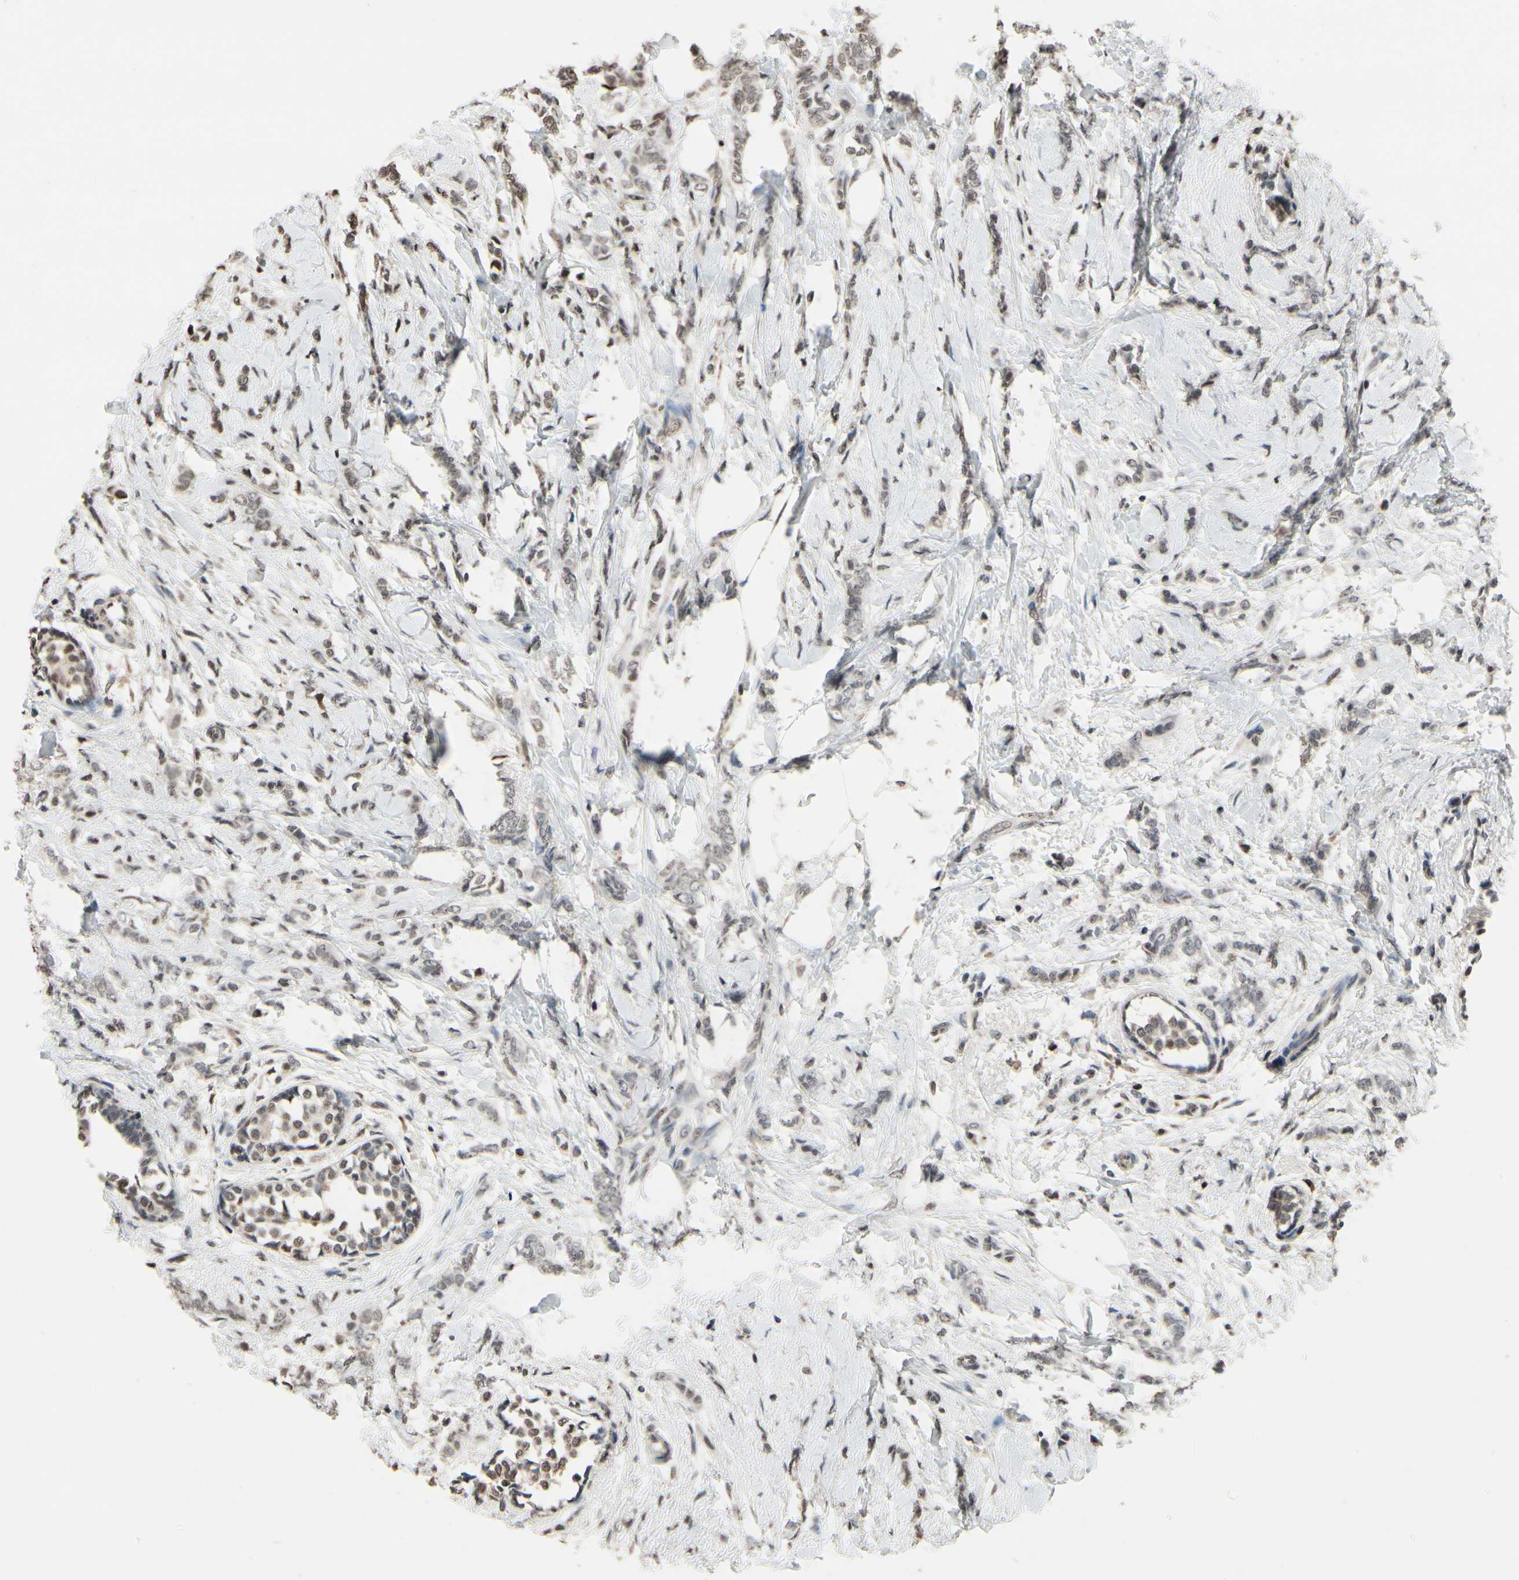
{"staining": {"intensity": "negative", "quantity": "none", "location": "none"}, "tissue": "breast cancer", "cell_type": "Tumor cells", "image_type": "cancer", "snomed": [{"axis": "morphology", "description": "Lobular carcinoma, in situ"}, {"axis": "morphology", "description": "Lobular carcinoma"}, {"axis": "topography", "description": "Breast"}], "caption": "The image shows no staining of tumor cells in breast lobular carcinoma in situ.", "gene": "HIPK2", "patient": {"sex": "female", "age": 41}}